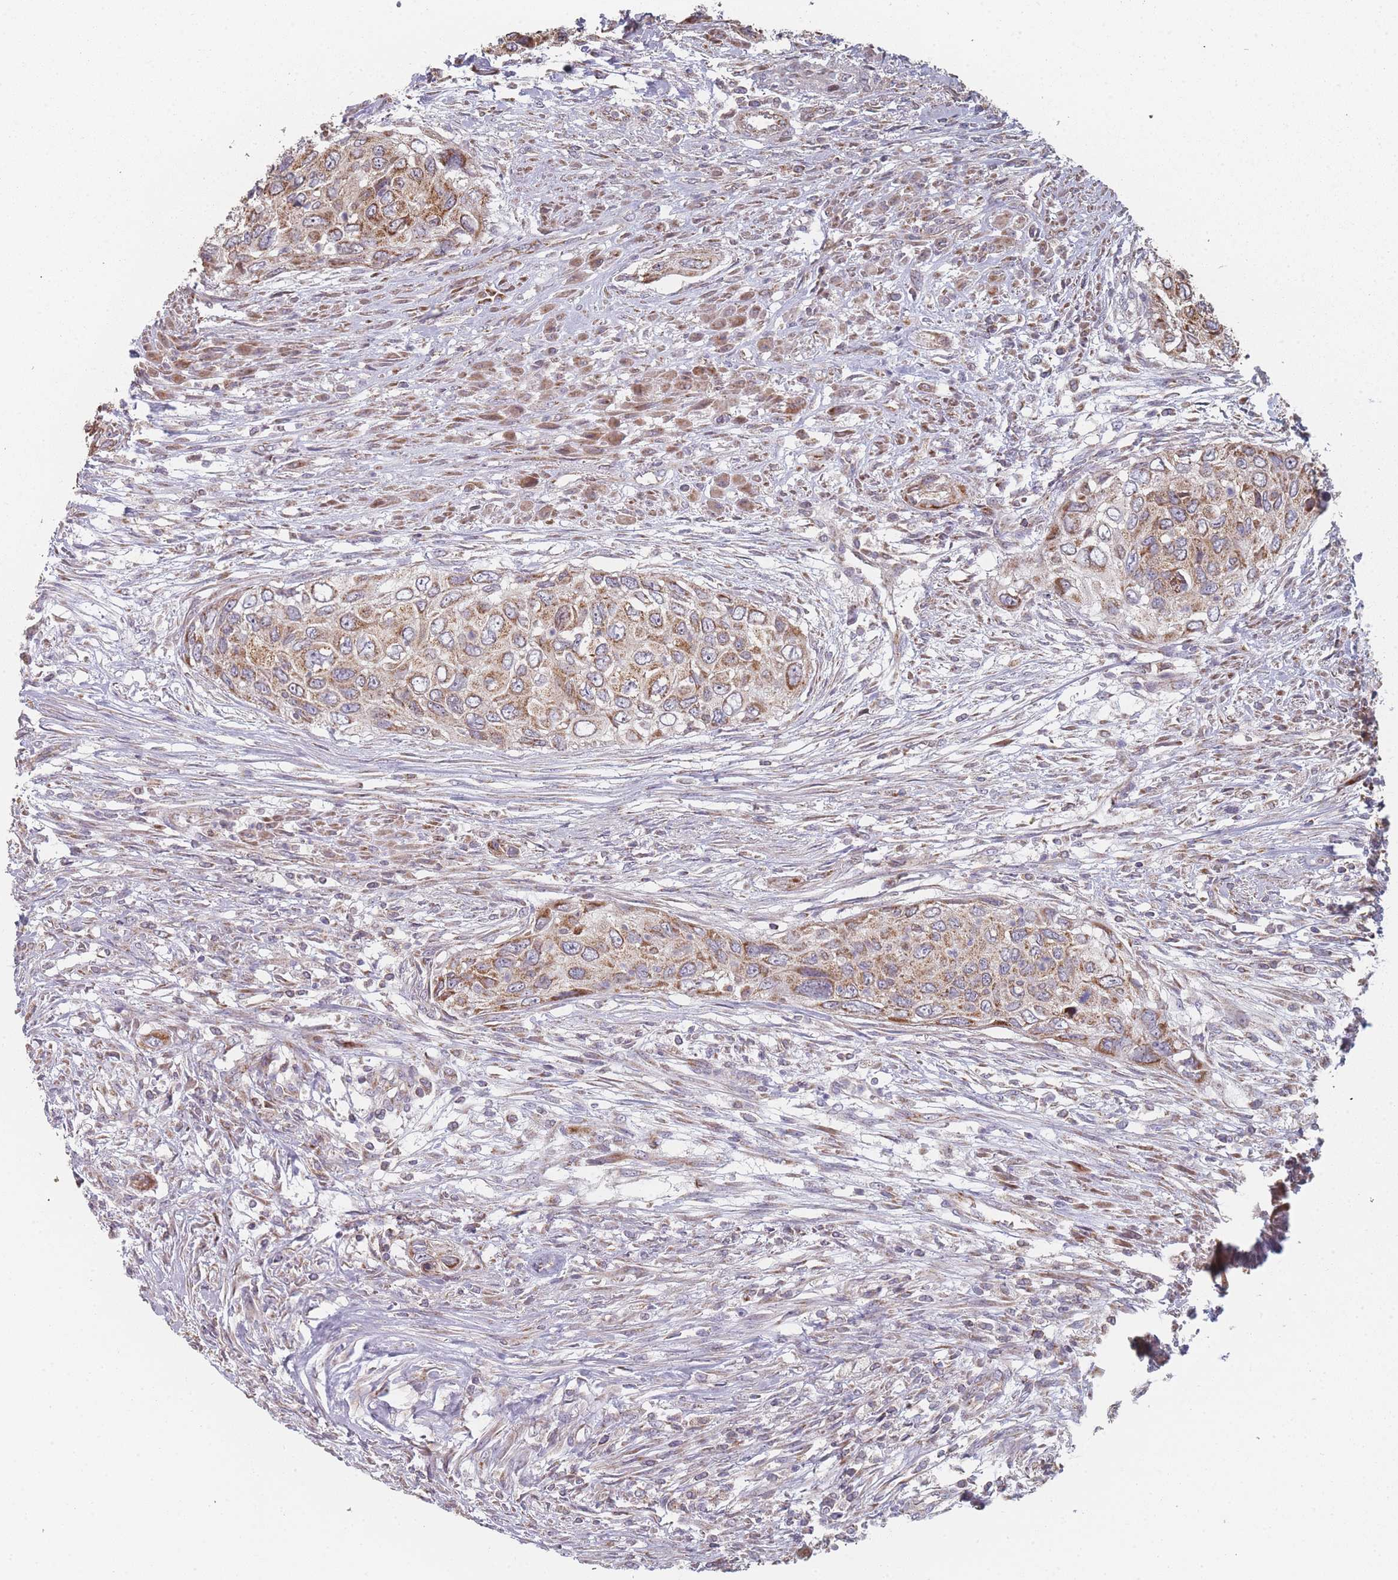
{"staining": {"intensity": "strong", "quantity": ">75%", "location": "cytoplasmic/membranous"}, "tissue": "urothelial cancer", "cell_type": "Tumor cells", "image_type": "cancer", "snomed": [{"axis": "morphology", "description": "Urothelial carcinoma, High grade"}, {"axis": "topography", "description": "Urinary bladder"}], "caption": "Protein analysis of high-grade urothelial carcinoma tissue shows strong cytoplasmic/membranous staining in approximately >75% of tumor cells.", "gene": "PSMB3", "patient": {"sex": "female", "age": 60}}